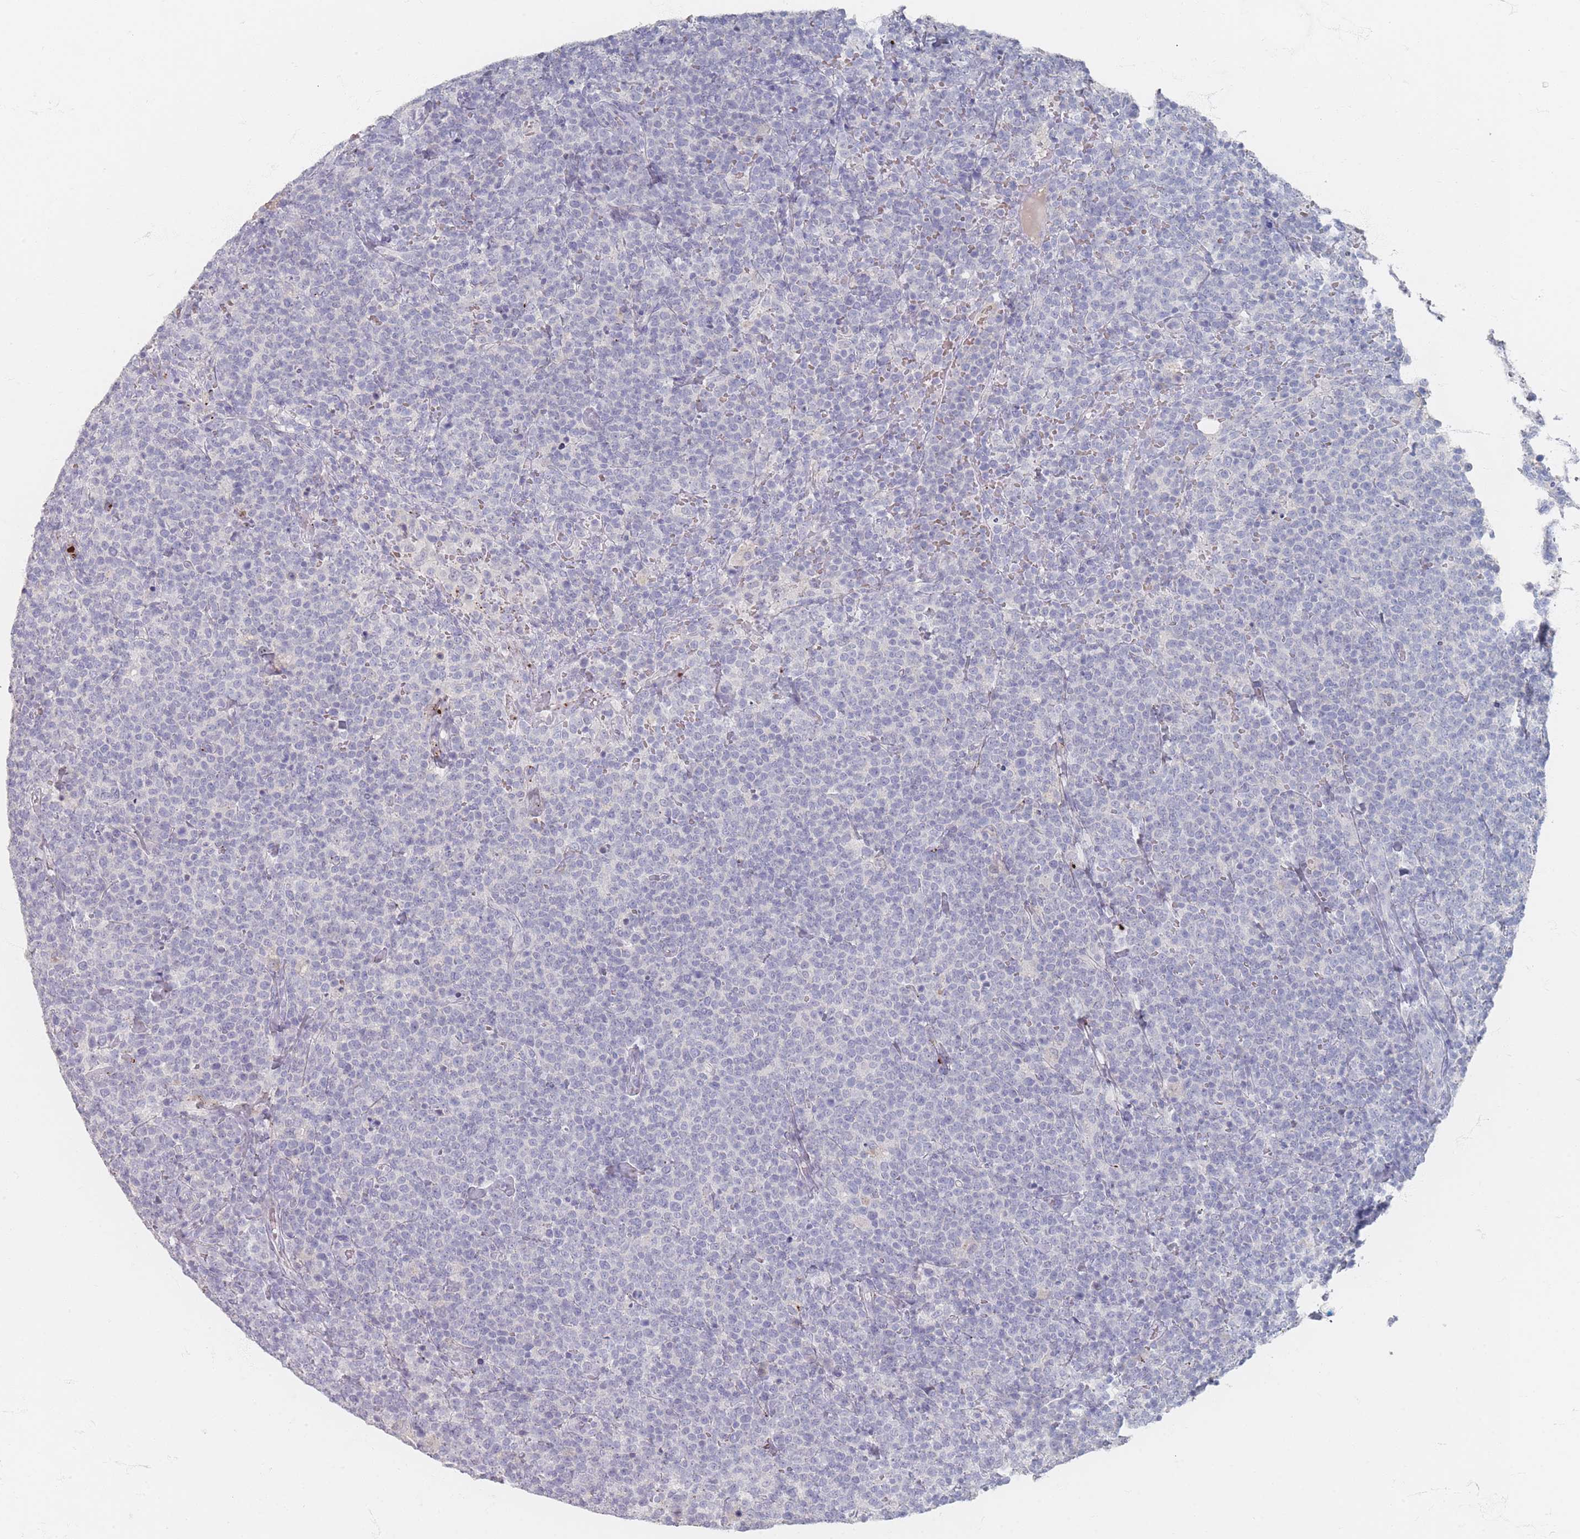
{"staining": {"intensity": "negative", "quantity": "none", "location": "none"}, "tissue": "lymphoma", "cell_type": "Tumor cells", "image_type": "cancer", "snomed": [{"axis": "morphology", "description": "Malignant lymphoma, non-Hodgkin's type, High grade"}, {"axis": "topography", "description": "Lymph node"}], "caption": "This histopathology image is of lymphoma stained with immunohistochemistry (IHC) to label a protein in brown with the nuclei are counter-stained blue. There is no expression in tumor cells.", "gene": "HELZ2", "patient": {"sex": "male", "age": 61}}